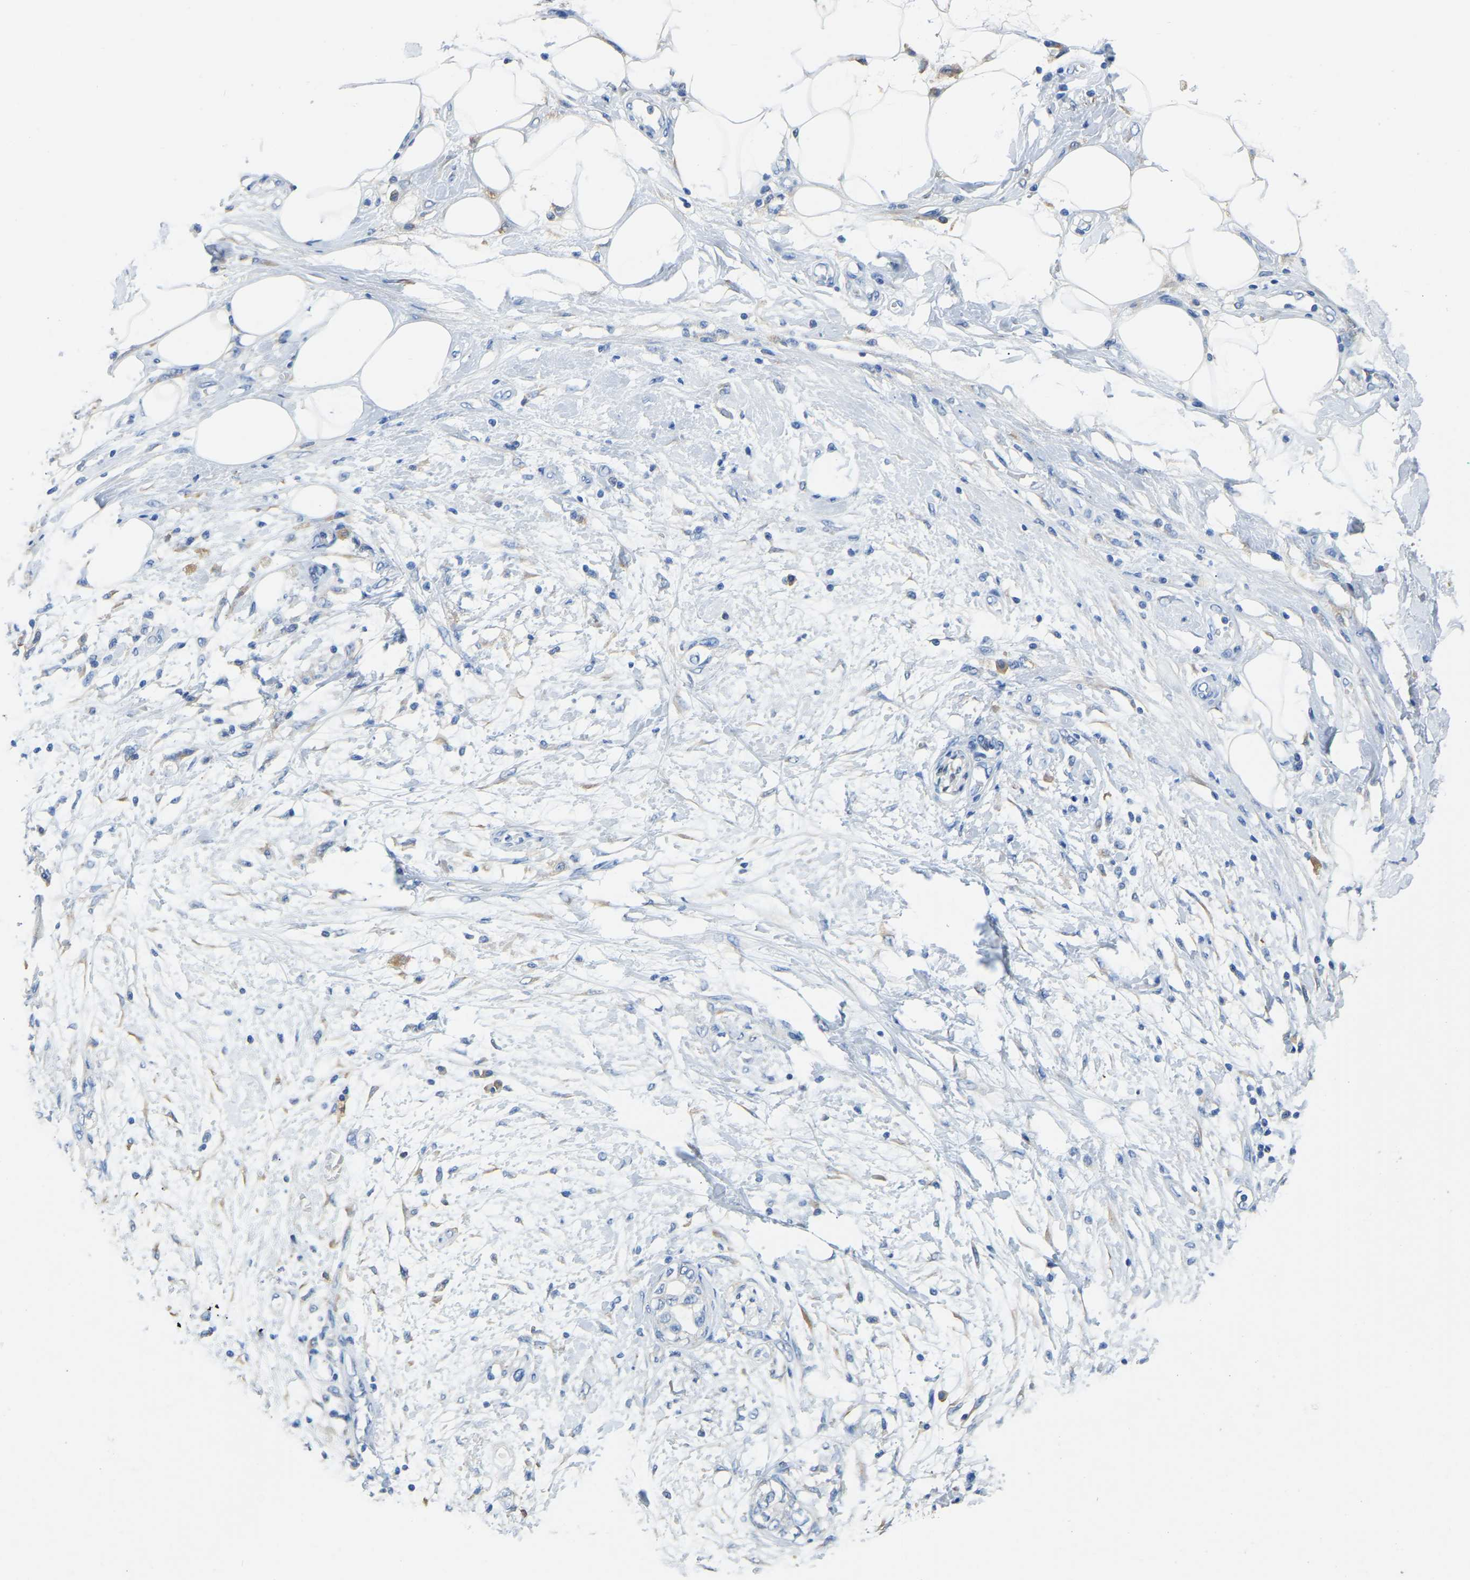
{"staining": {"intensity": "negative", "quantity": "none", "location": "none"}, "tissue": "adipose tissue", "cell_type": "Adipocytes", "image_type": "normal", "snomed": [{"axis": "morphology", "description": "Normal tissue, NOS"}, {"axis": "morphology", "description": "Adenocarcinoma, NOS"}, {"axis": "topography", "description": "Duodenum"}, {"axis": "topography", "description": "Peripheral nerve tissue"}], "caption": "IHC of normal adipose tissue reveals no expression in adipocytes.", "gene": "ZDHHC13", "patient": {"sex": "female", "age": 60}}